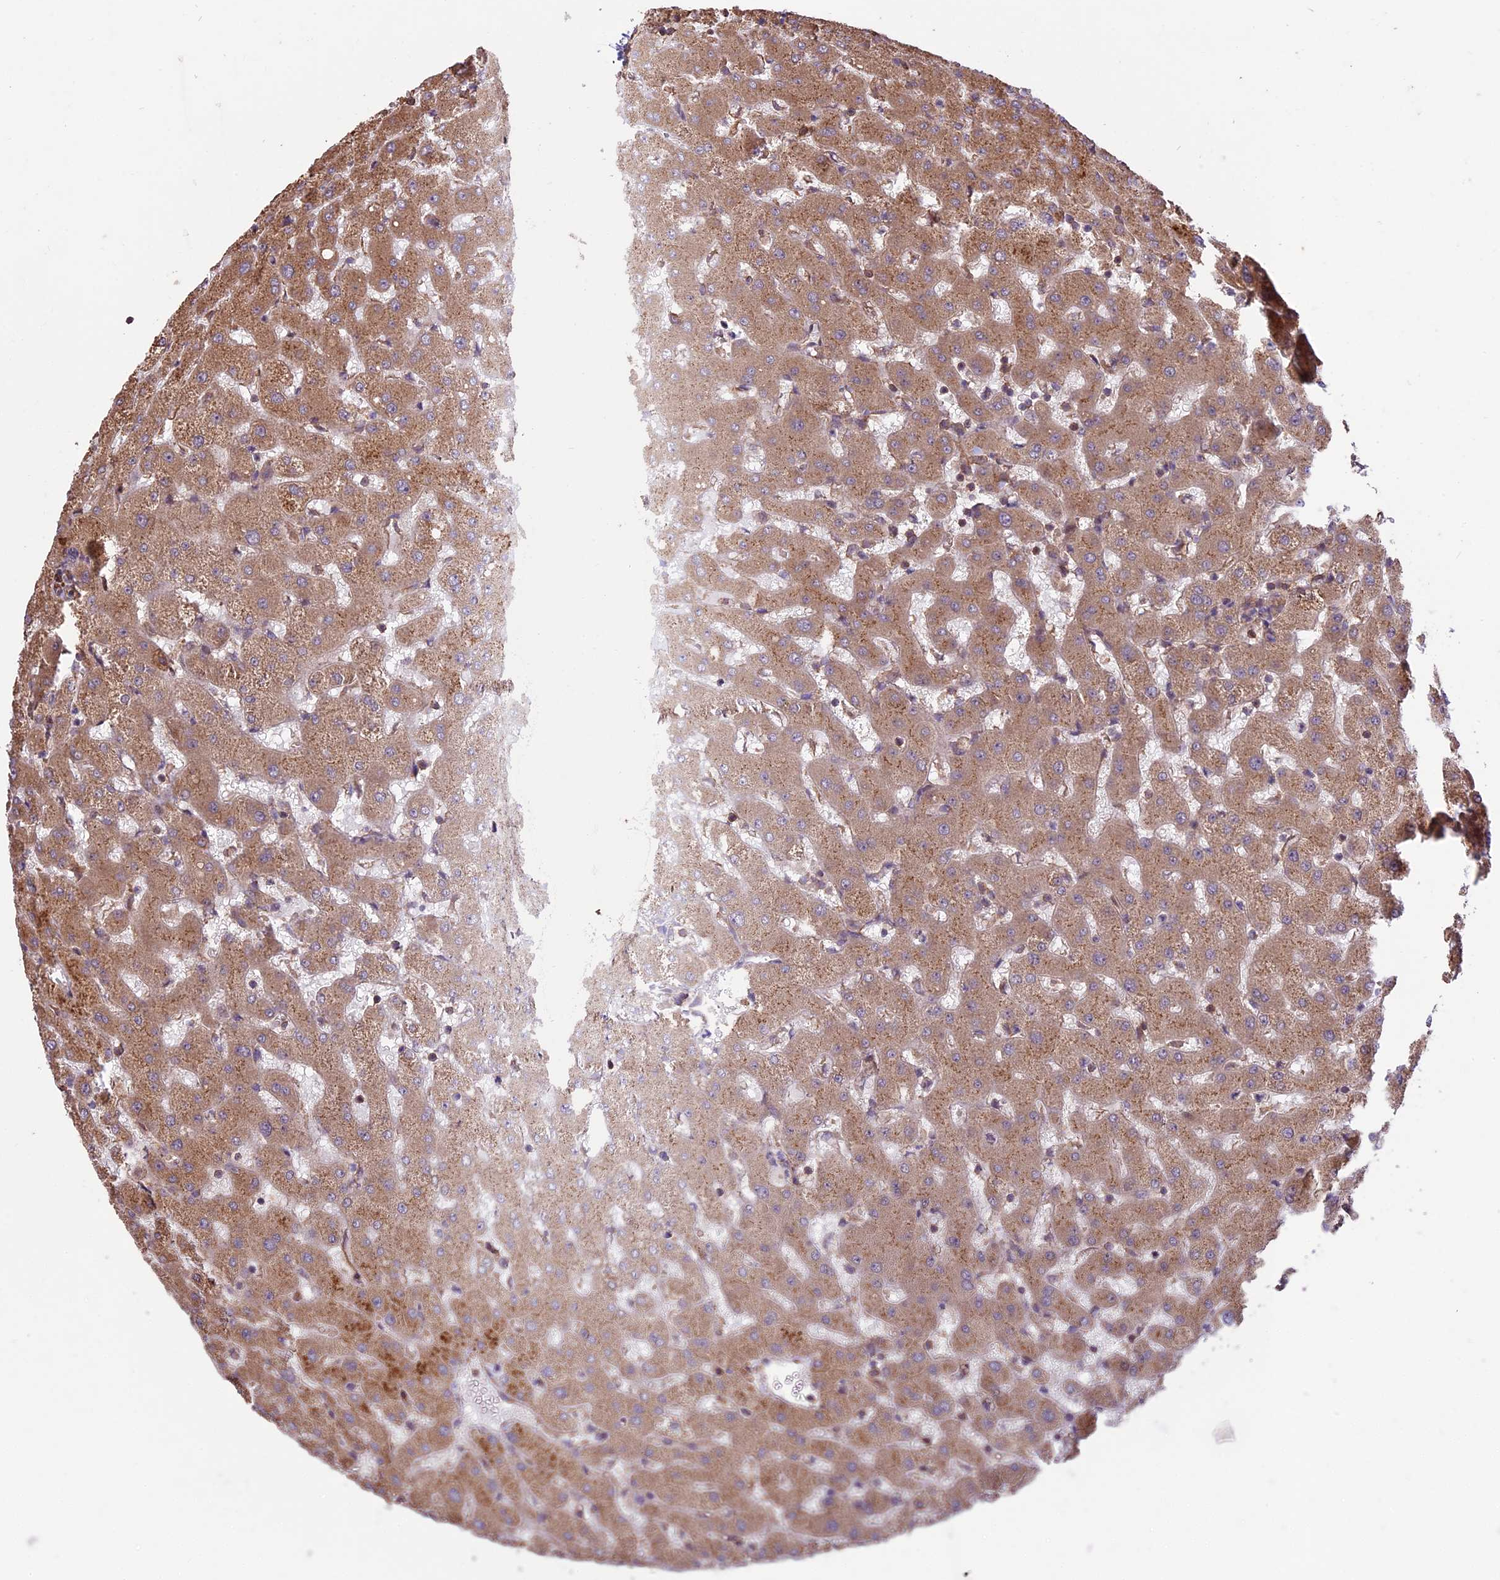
{"staining": {"intensity": "moderate", "quantity": ">75%", "location": "cytoplasmic/membranous"}, "tissue": "liver", "cell_type": "Cholangiocytes", "image_type": "normal", "snomed": [{"axis": "morphology", "description": "Normal tissue, NOS"}, {"axis": "topography", "description": "Liver"}], "caption": "Immunohistochemistry (DAB) staining of normal liver exhibits moderate cytoplasmic/membranous protein expression in about >75% of cholangiocytes.", "gene": "HDAC5", "patient": {"sex": "female", "age": 63}}